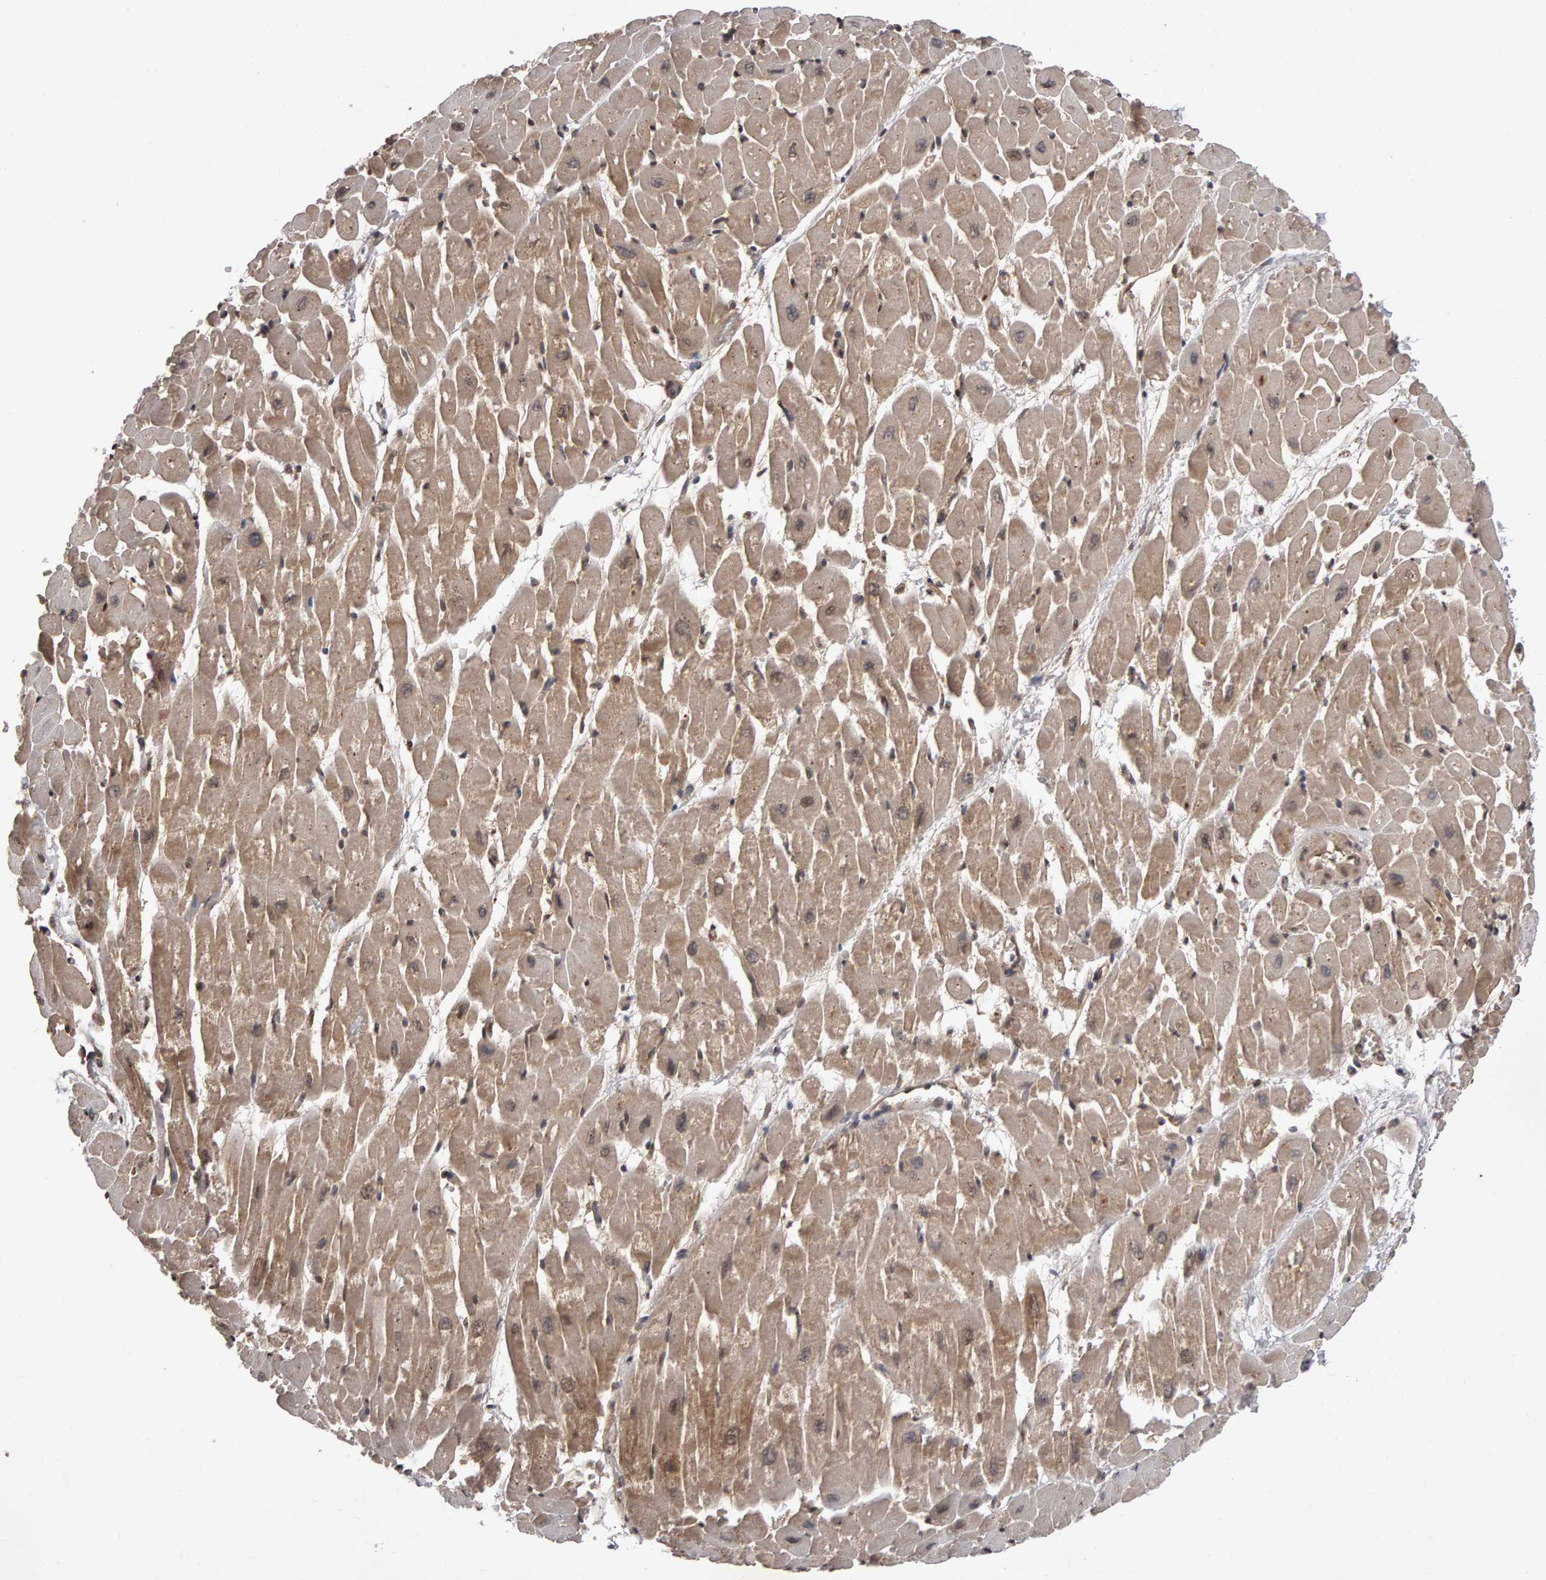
{"staining": {"intensity": "moderate", "quantity": ">75%", "location": "cytoplasmic/membranous"}, "tissue": "heart muscle", "cell_type": "Cardiomyocytes", "image_type": "normal", "snomed": [{"axis": "morphology", "description": "Normal tissue, NOS"}, {"axis": "topography", "description": "Heart"}], "caption": "The micrograph shows a brown stain indicating the presence of a protein in the cytoplasmic/membranous of cardiomyocytes in heart muscle. (Brightfield microscopy of DAB IHC at high magnification).", "gene": "SCRIB", "patient": {"sex": "male", "age": 45}}